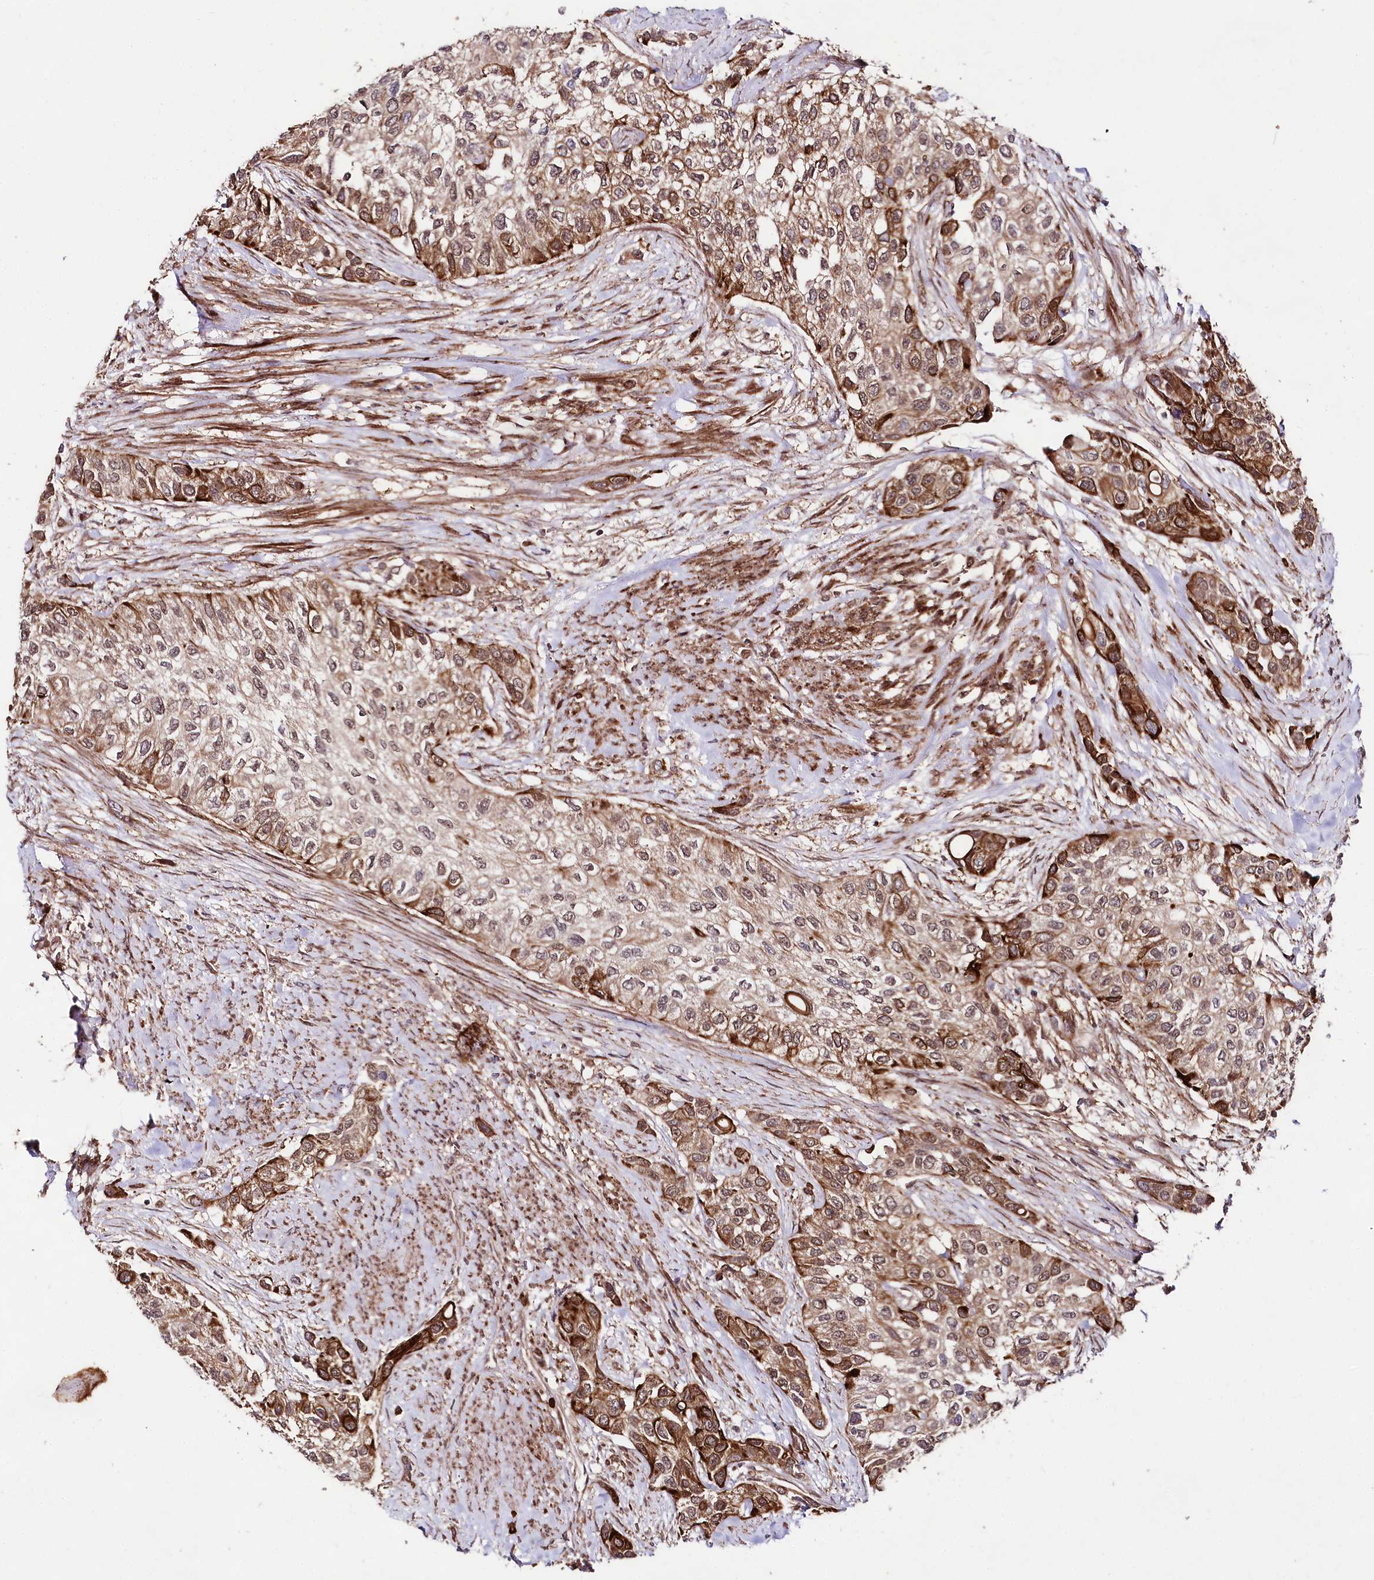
{"staining": {"intensity": "moderate", "quantity": "25%-75%", "location": "cytoplasmic/membranous"}, "tissue": "urothelial cancer", "cell_type": "Tumor cells", "image_type": "cancer", "snomed": [{"axis": "morphology", "description": "Normal tissue, NOS"}, {"axis": "morphology", "description": "Urothelial carcinoma, High grade"}, {"axis": "topography", "description": "Vascular tissue"}, {"axis": "topography", "description": "Urinary bladder"}], "caption": "Tumor cells reveal moderate cytoplasmic/membranous expression in about 25%-75% of cells in urothelial carcinoma (high-grade). Using DAB (brown) and hematoxylin (blue) stains, captured at high magnification using brightfield microscopy.", "gene": "PHLDB1", "patient": {"sex": "female", "age": 56}}